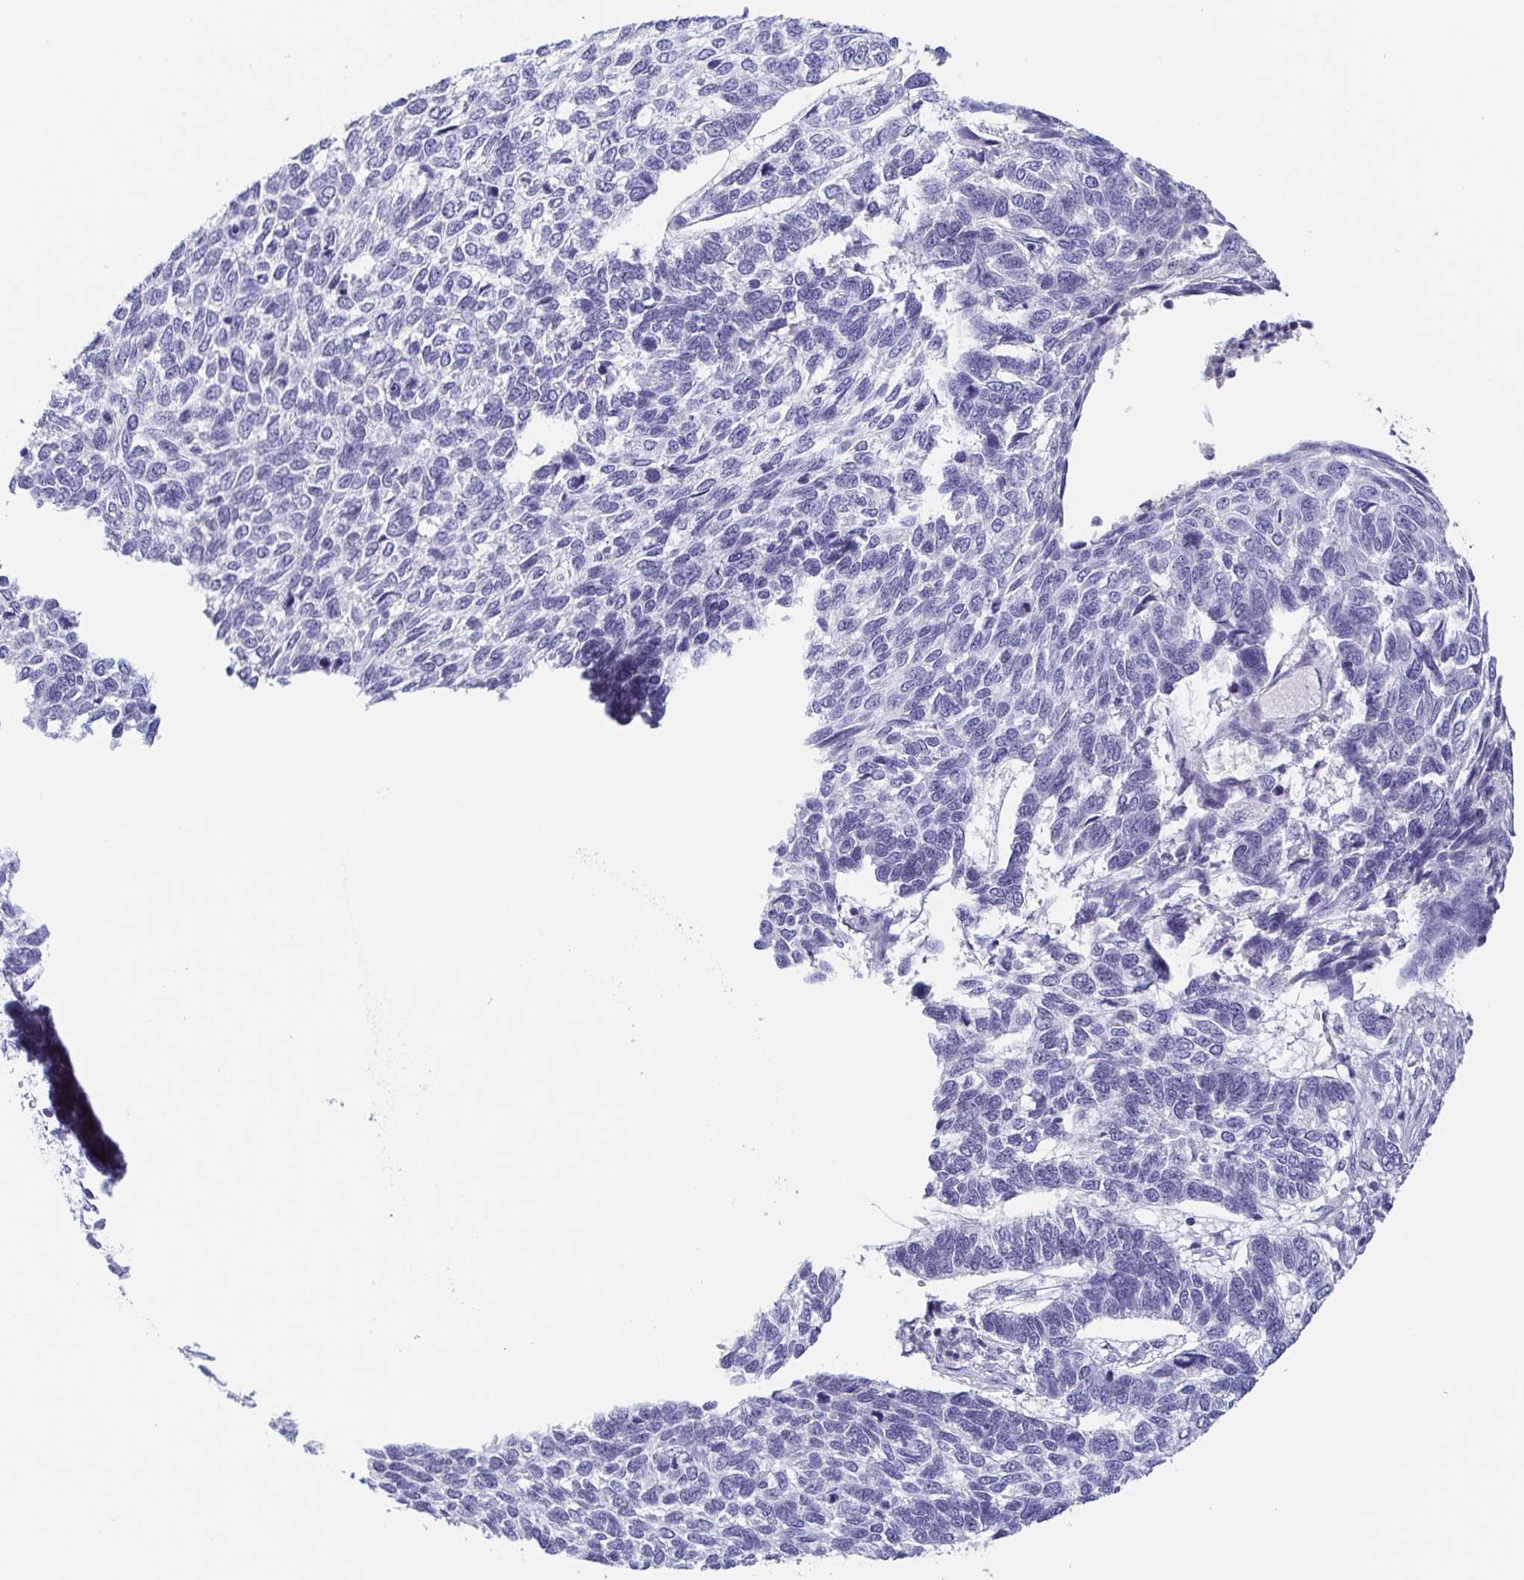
{"staining": {"intensity": "negative", "quantity": "none", "location": "none"}, "tissue": "skin cancer", "cell_type": "Tumor cells", "image_type": "cancer", "snomed": [{"axis": "morphology", "description": "Basal cell carcinoma"}, {"axis": "topography", "description": "Skin"}], "caption": "Micrograph shows no protein positivity in tumor cells of basal cell carcinoma (skin) tissue.", "gene": "ITLN1", "patient": {"sex": "female", "age": 65}}